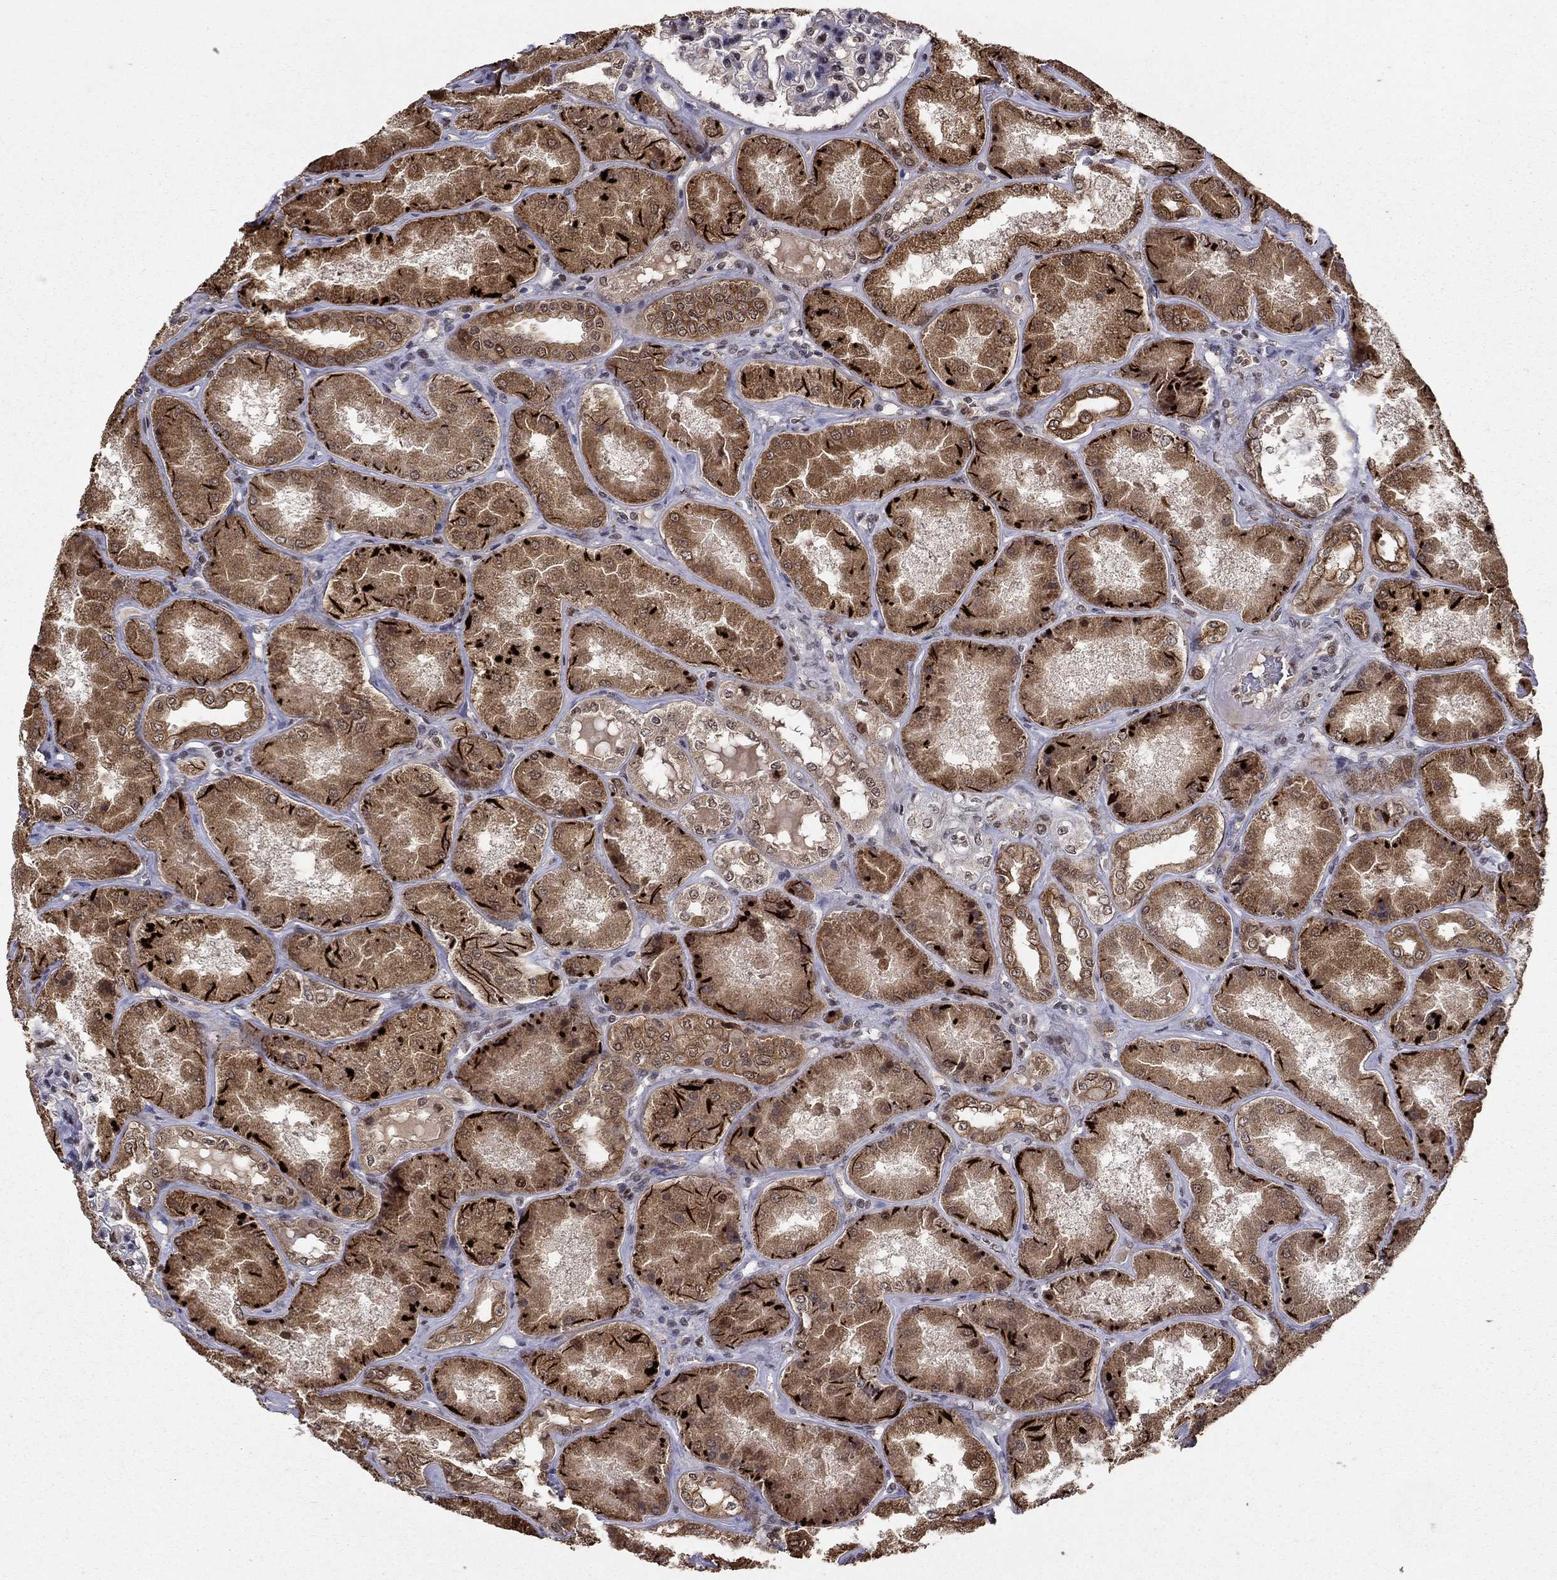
{"staining": {"intensity": "strong", "quantity": "<25%", "location": "nuclear"}, "tissue": "kidney", "cell_type": "Cells in glomeruli", "image_type": "normal", "snomed": [{"axis": "morphology", "description": "Normal tissue, NOS"}, {"axis": "topography", "description": "Kidney"}], "caption": "This photomicrograph shows immunohistochemistry (IHC) staining of benign human kidney, with medium strong nuclear expression in about <25% of cells in glomeruli.", "gene": "CDCA7L", "patient": {"sex": "female", "age": 56}}